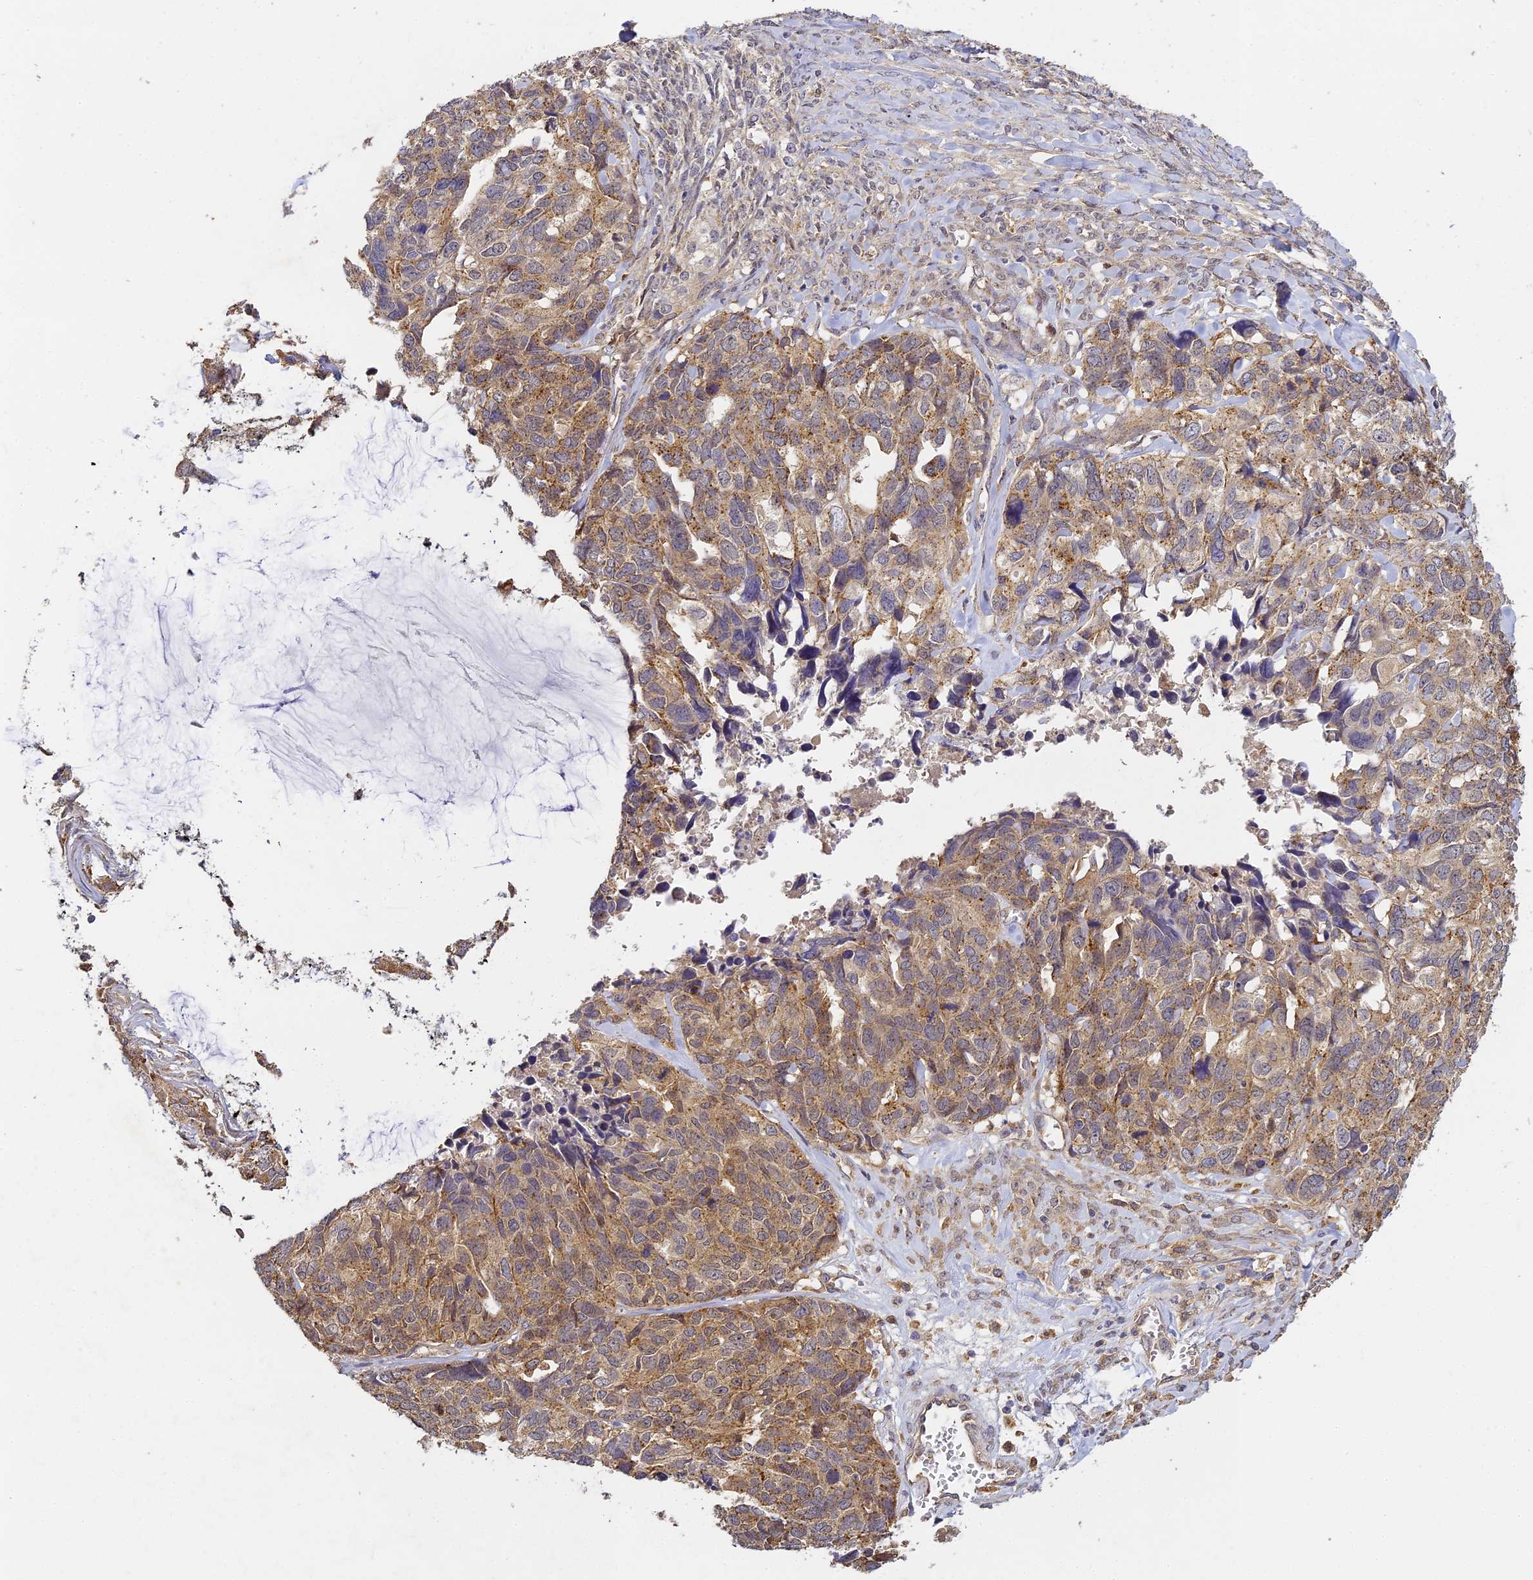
{"staining": {"intensity": "moderate", "quantity": ">75%", "location": "cytoplasmic/membranous"}, "tissue": "ovarian cancer", "cell_type": "Tumor cells", "image_type": "cancer", "snomed": [{"axis": "morphology", "description": "Cystadenocarcinoma, serous, NOS"}, {"axis": "topography", "description": "Ovary"}], "caption": "Serous cystadenocarcinoma (ovarian) stained with DAB immunohistochemistry (IHC) displays medium levels of moderate cytoplasmic/membranous staining in about >75% of tumor cells.", "gene": "YAE1", "patient": {"sex": "female", "age": 79}}